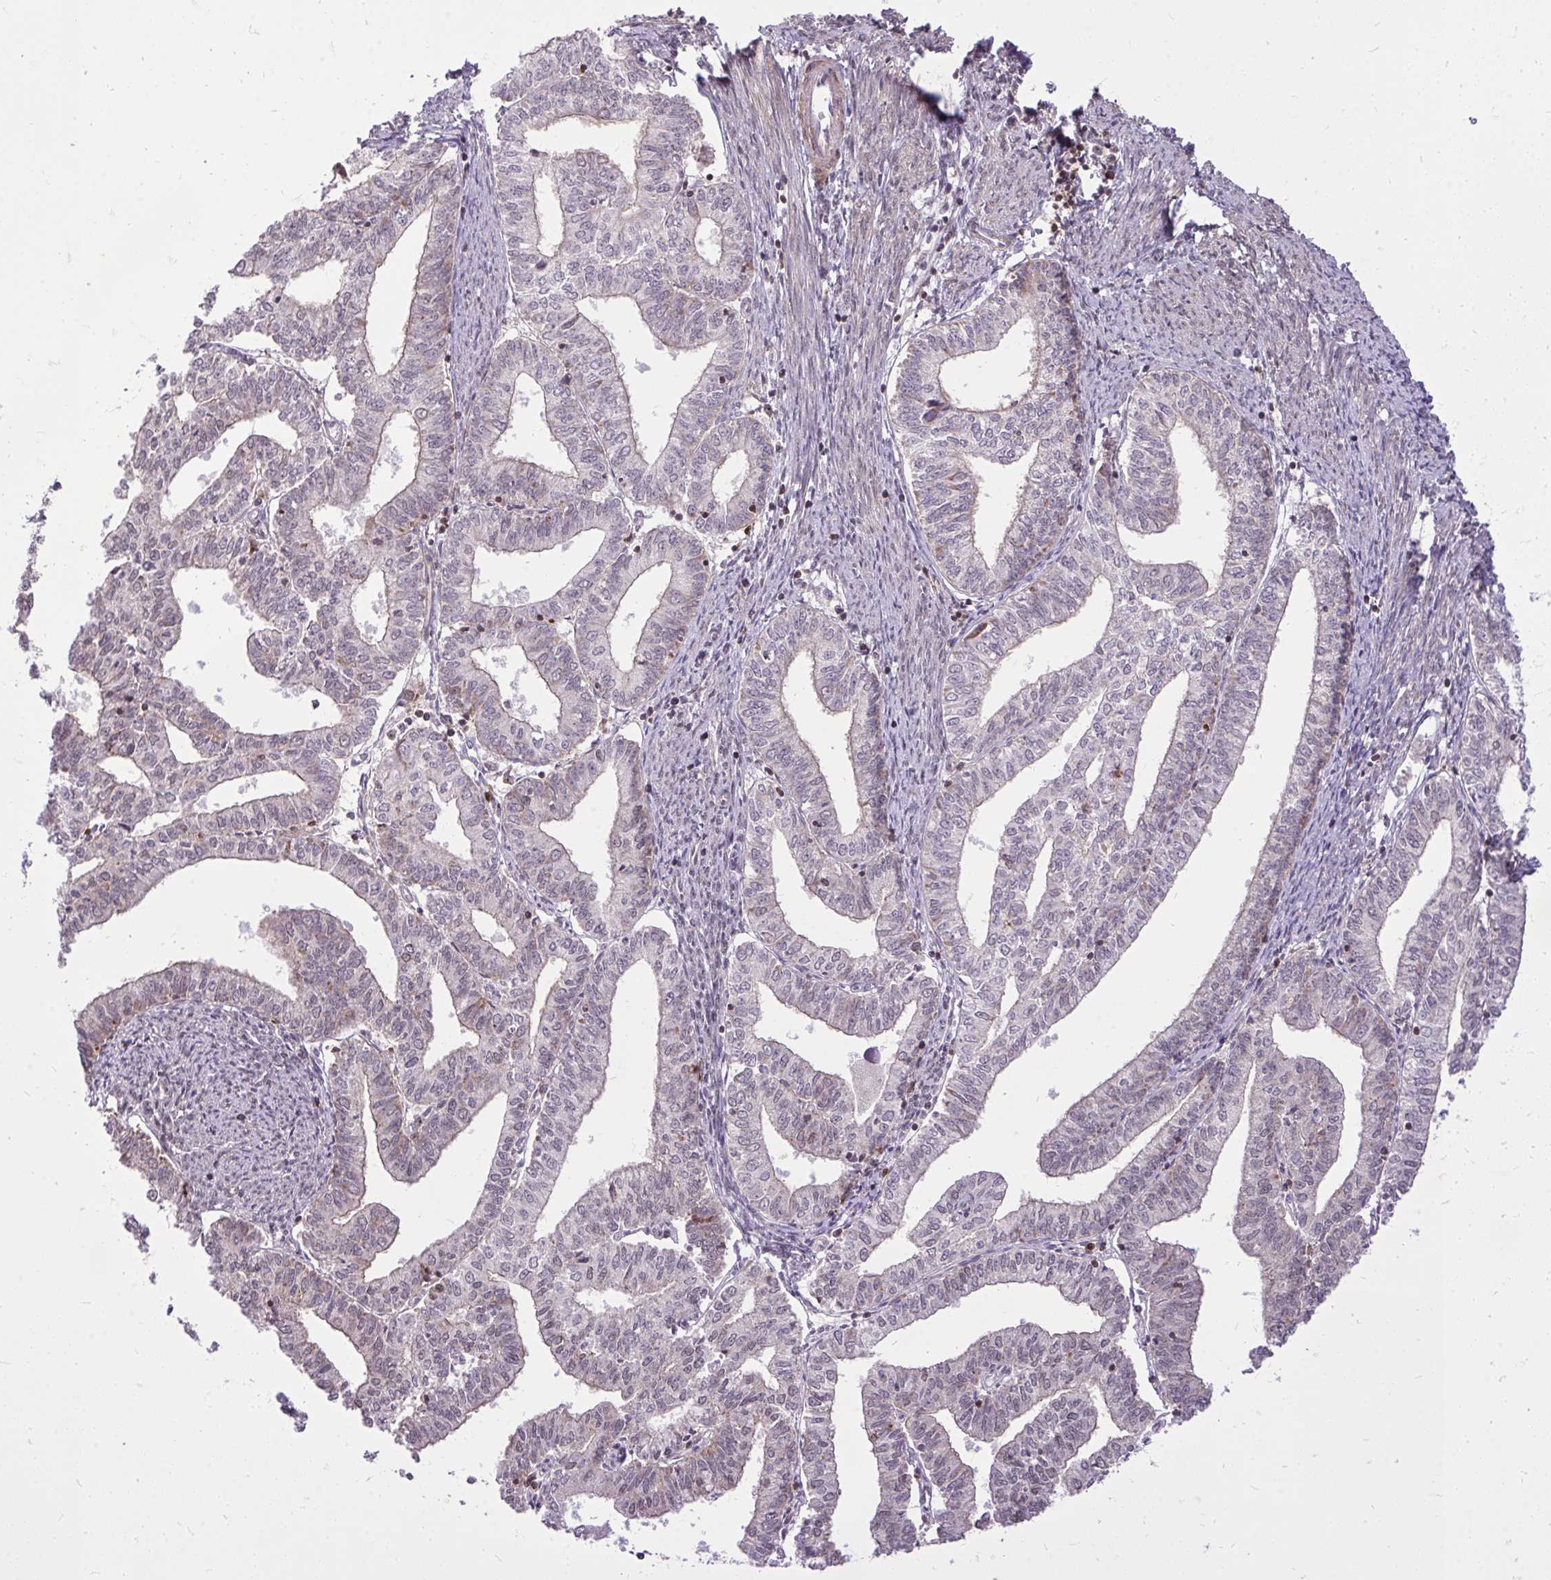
{"staining": {"intensity": "weak", "quantity": "<25%", "location": "cytoplasmic/membranous"}, "tissue": "endometrial cancer", "cell_type": "Tumor cells", "image_type": "cancer", "snomed": [{"axis": "morphology", "description": "Adenocarcinoma, NOS"}, {"axis": "topography", "description": "Endometrium"}], "caption": "Protein analysis of endometrial cancer reveals no significant staining in tumor cells.", "gene": "SLC7A5", "patient": {"sex": "female", "age": 61}}